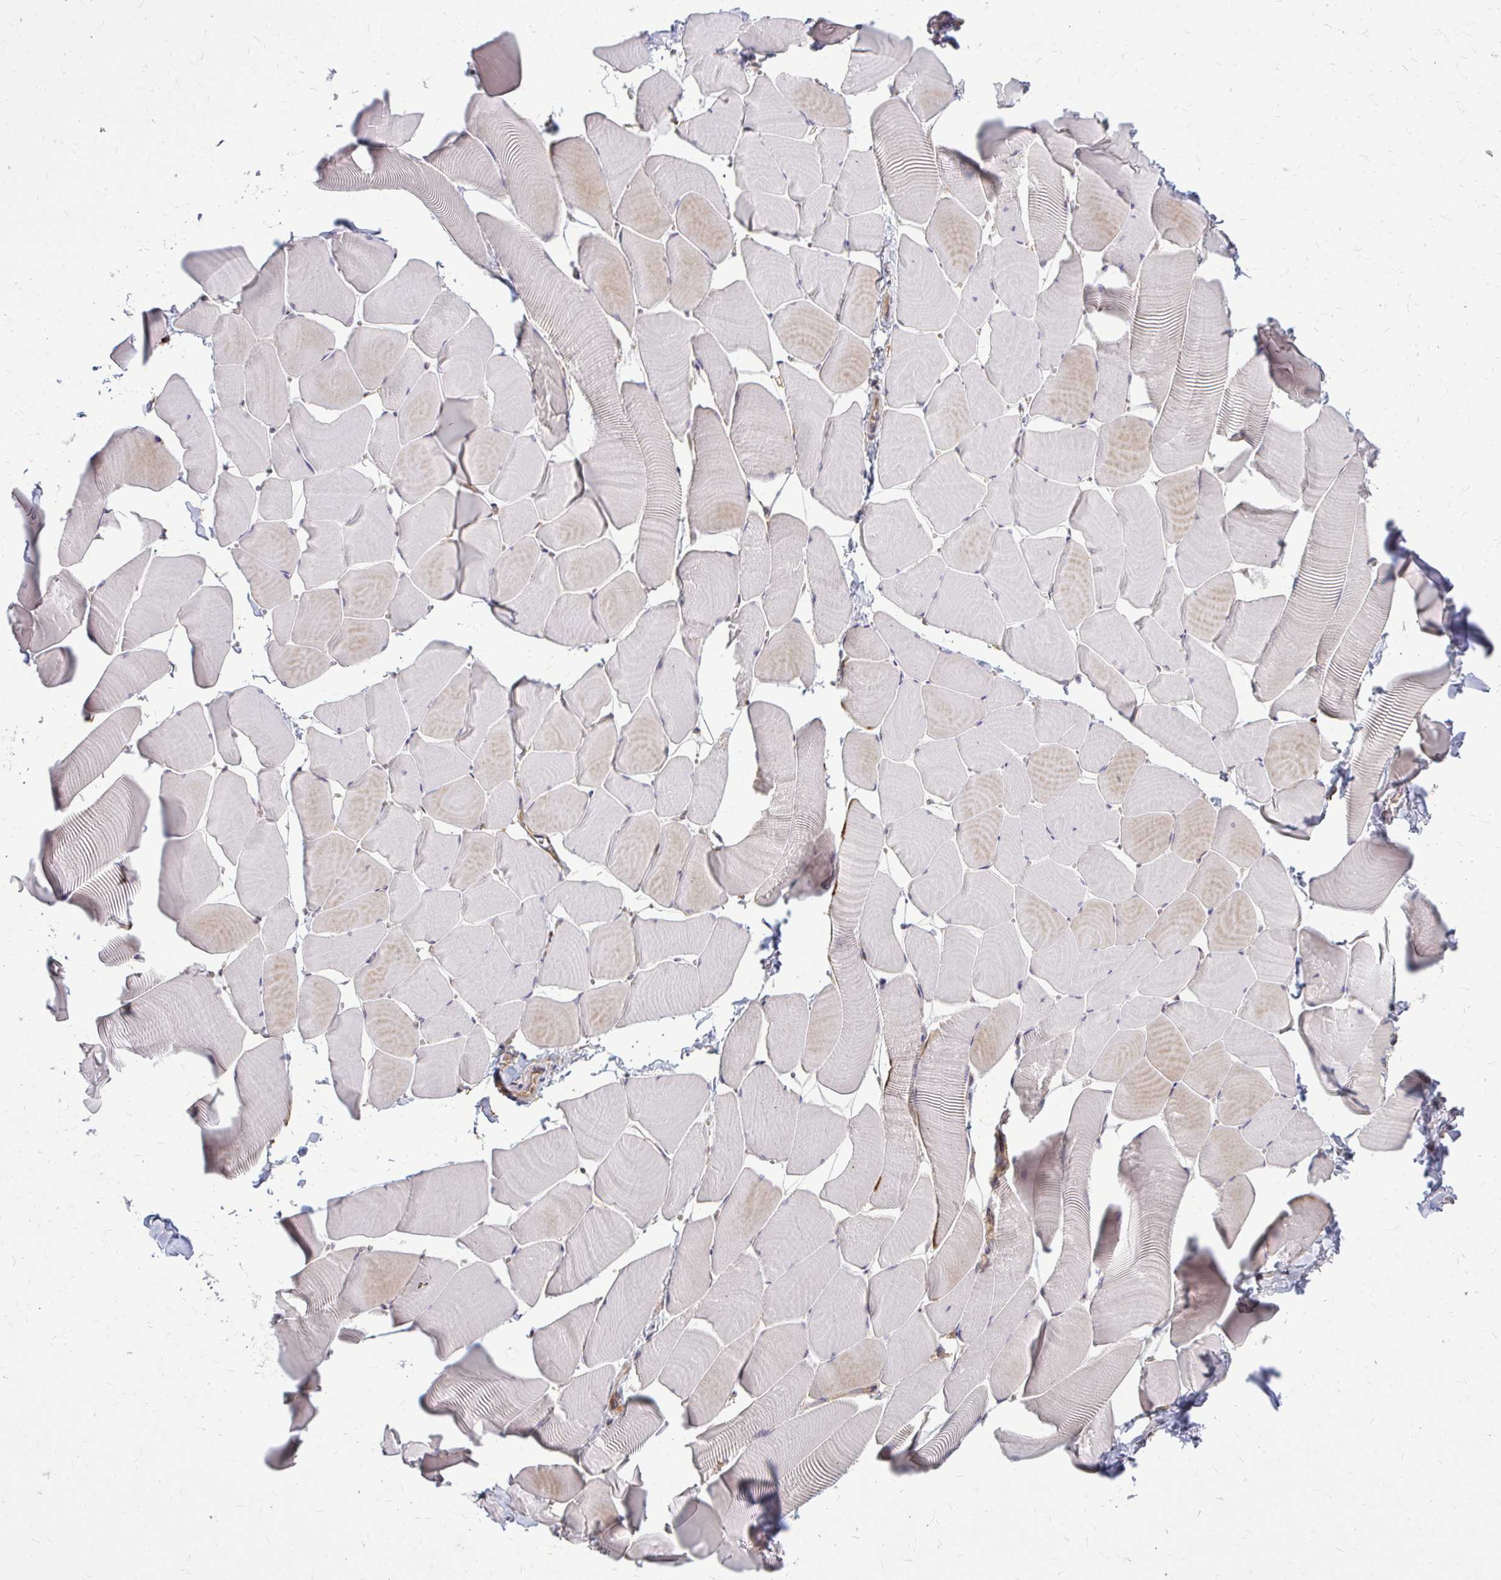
{"staining": {"intensity": "weak", "quantity": "<25%", "location": "cytoplasmic/membranous"}, "tissue": "skeletal muscle", "cell_type": "Myocytes", "image_type": "normal", "snomed": [{"axis": "morphology", "description": "Normal tissue, NOS"}, {"axis": "topography", "description": "Skeletal muscle"}], "caption": "Immunohistochemical staining of benign skeletal muscle demonstrates no significant positivity in myocytes.", "gene": "OXNAD1", "patient": {"sex": "male", "age": 25}}